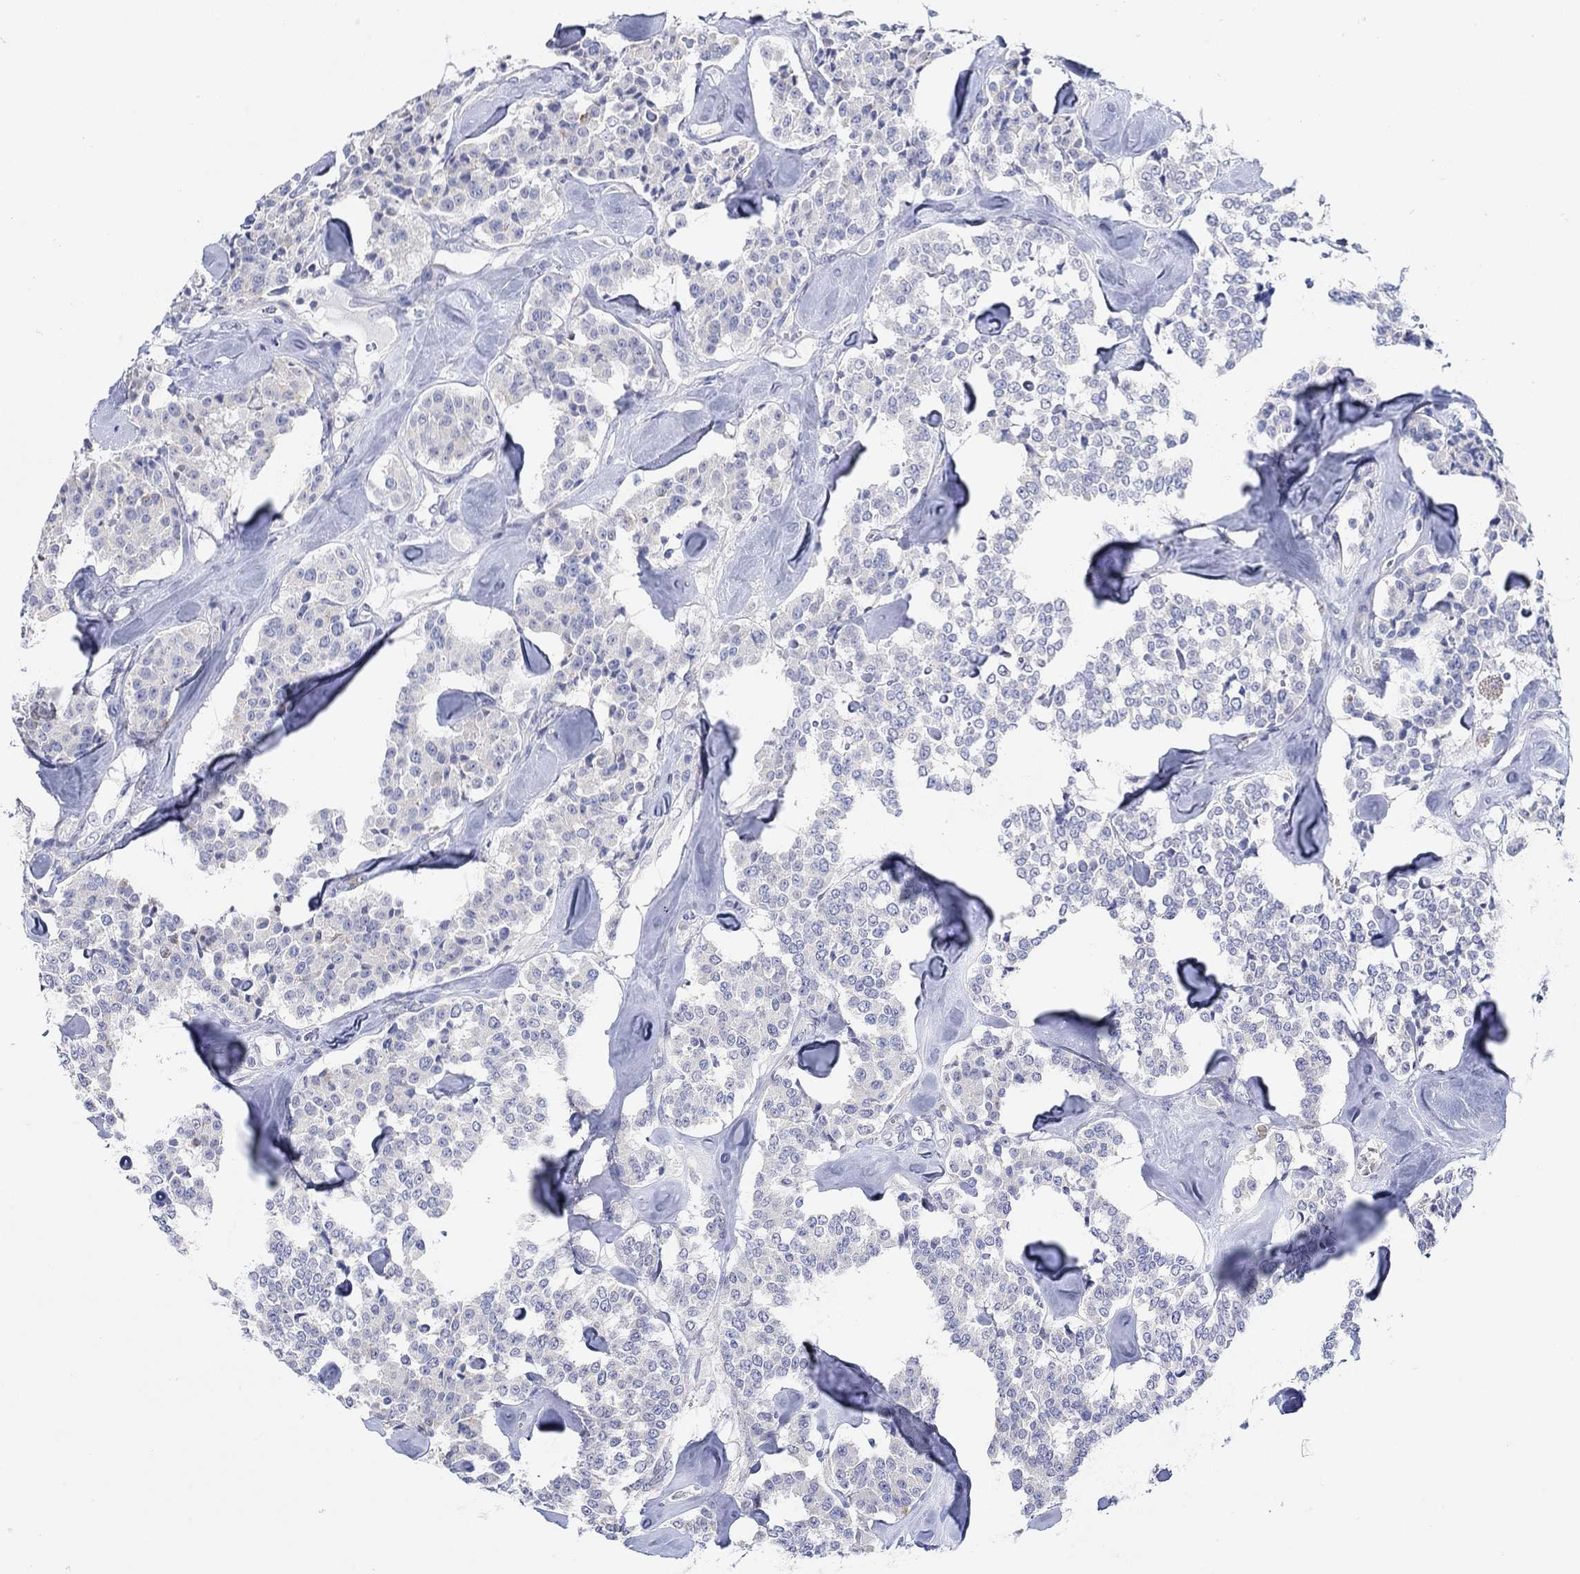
{"staining": {"intensity": "negative", "quantity": "none", "location": "none"}, "tissue": "carcinoid", "cell_type": "Tumor cells", "image_type": "cancer", "snomed": [{"axis": "morphology", "description": "Carcinoid, malignant, NOS"}, {"axis": "topography", "description": "Pancreas"}], "caption": "Carcinoid (malignant) was stained to show a protein in brown. There is no significant expression in tumor cells.", "gene": "KRT222", "patient": {"sex": "male", "age": 41}}